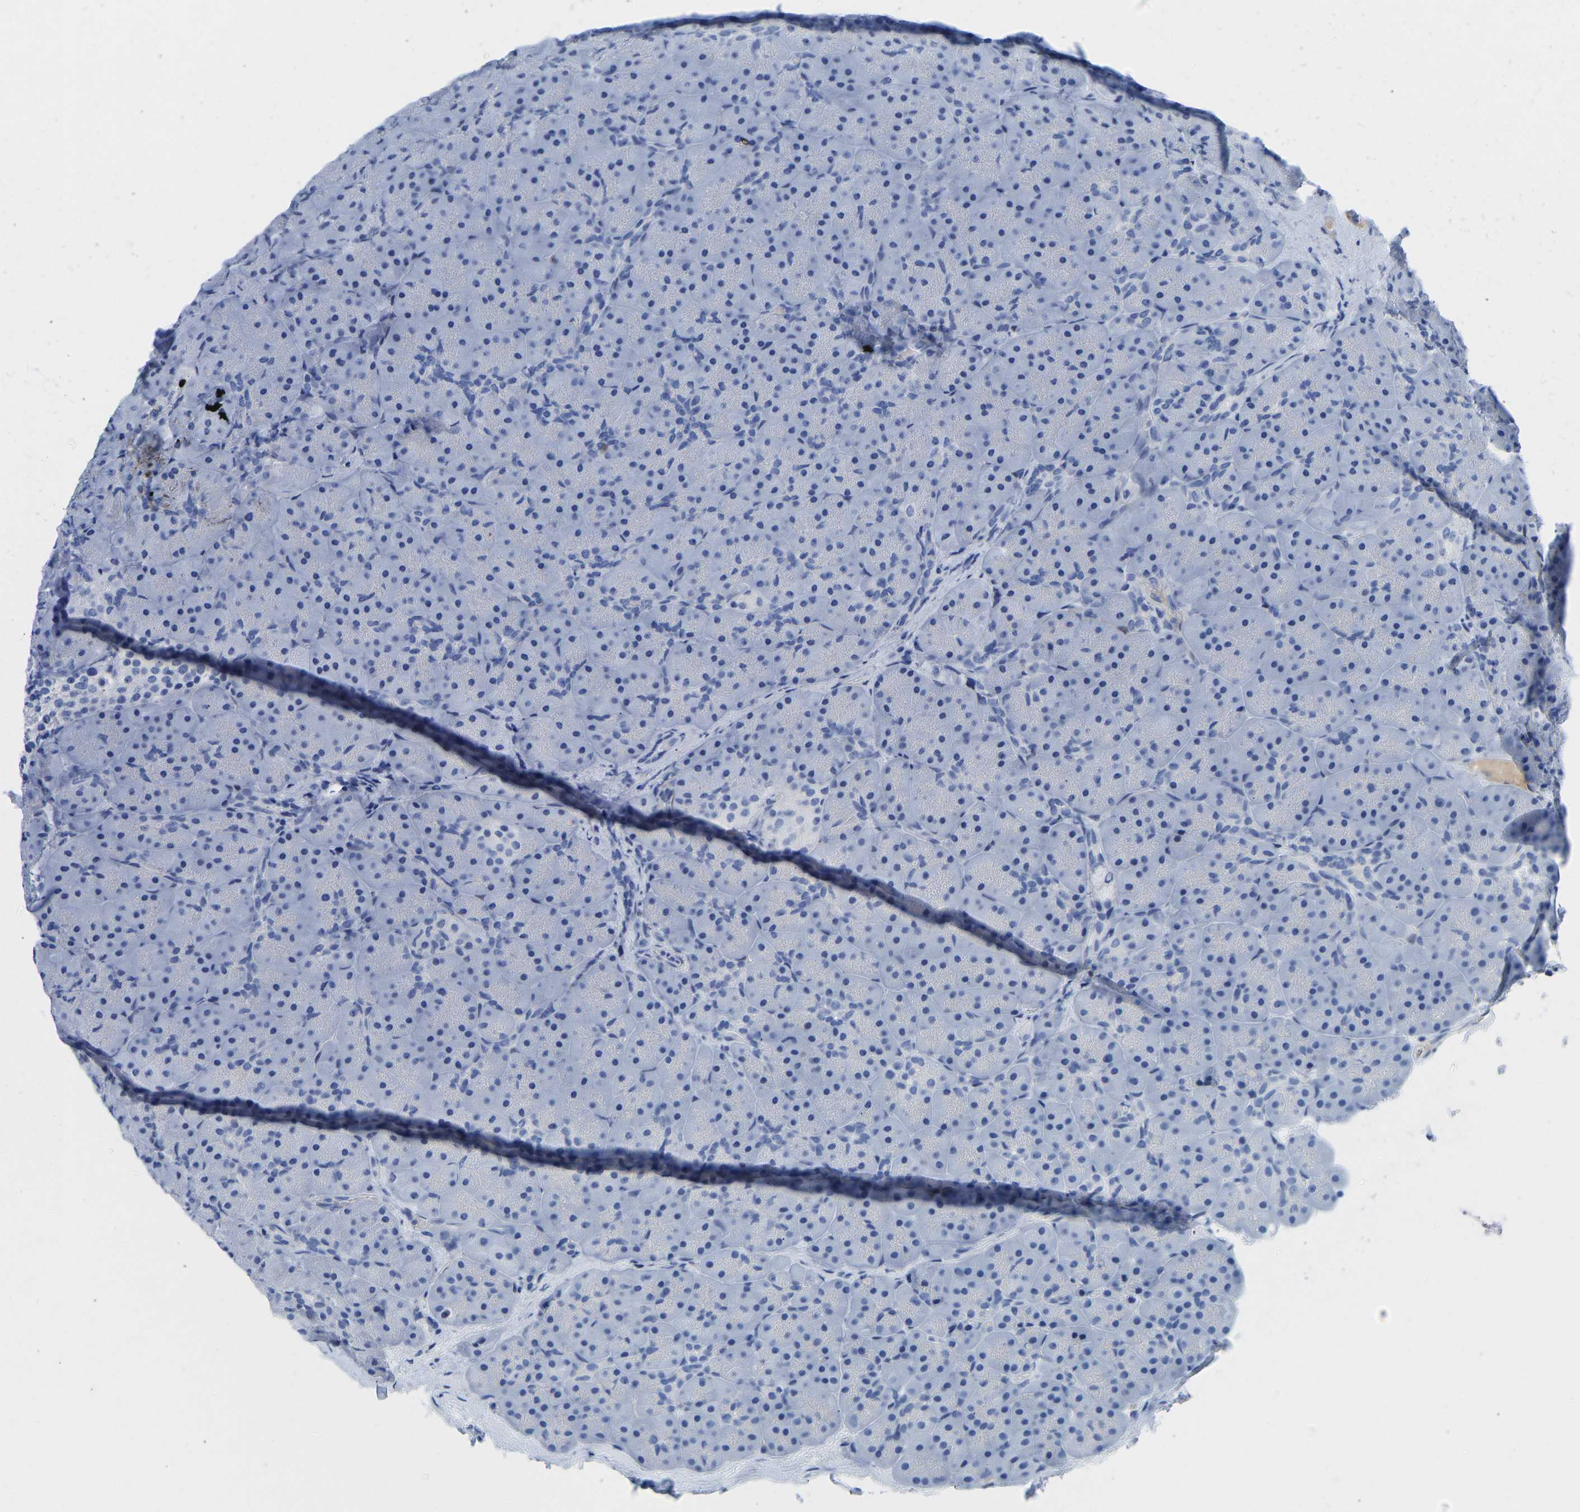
{"staining": {"intensity": "negative", "quantity": "none", "location": "none"}, "tissue": "pancreas", "cell_type": "Exocrine glandular cells", "image_type": "normal", "snomed": [{"axis": "morphology", "description": "Normal tissue, NOS"}, {"axis": "topography", "description": "Pancreas"}], "caption": "This is an IHC histopathology image of normal human pancreas. There is no expression in exocrine glandular cells.", "gene": "NKAIN3", "patient": {"sex": "male", "age": 66}}